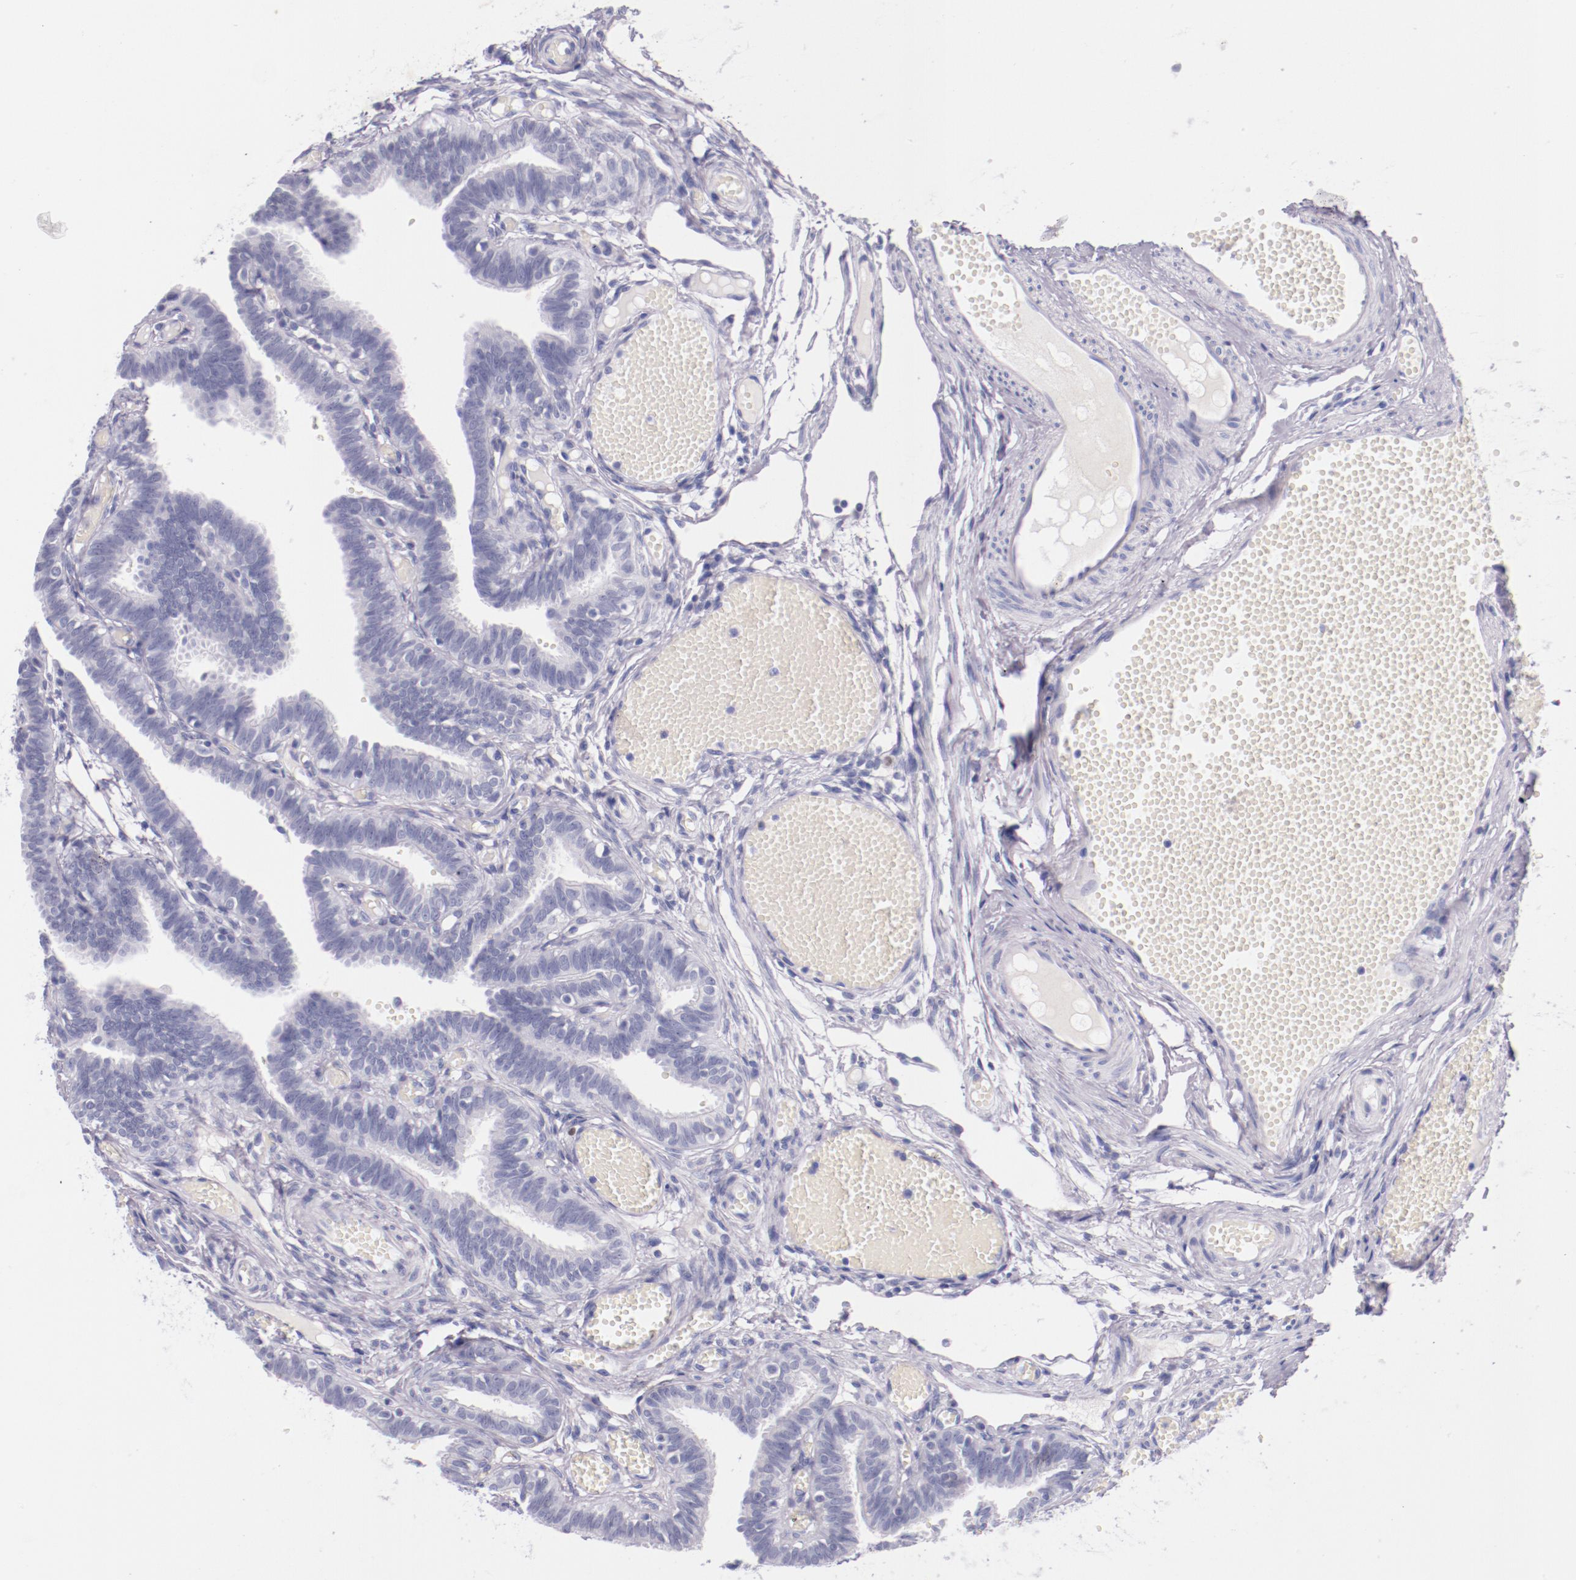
{"staining": {"intensity": "negative", "quantity": "none", "location": "none"}, "tissue": "fallopian tube", "cell_type": "Glandular cells", "image_type": "normal", "snomed": [{"axis": "morphology", "description": "Normal tissue, NOS"}, {"axis": "topography", "description": "Fallopian tube"}], "caption": "The micrograph displays no significant positivity in glandular cells of fallopian tube.", "gene": "IRF4", "patient": {"sex": "female", "age": 29}}